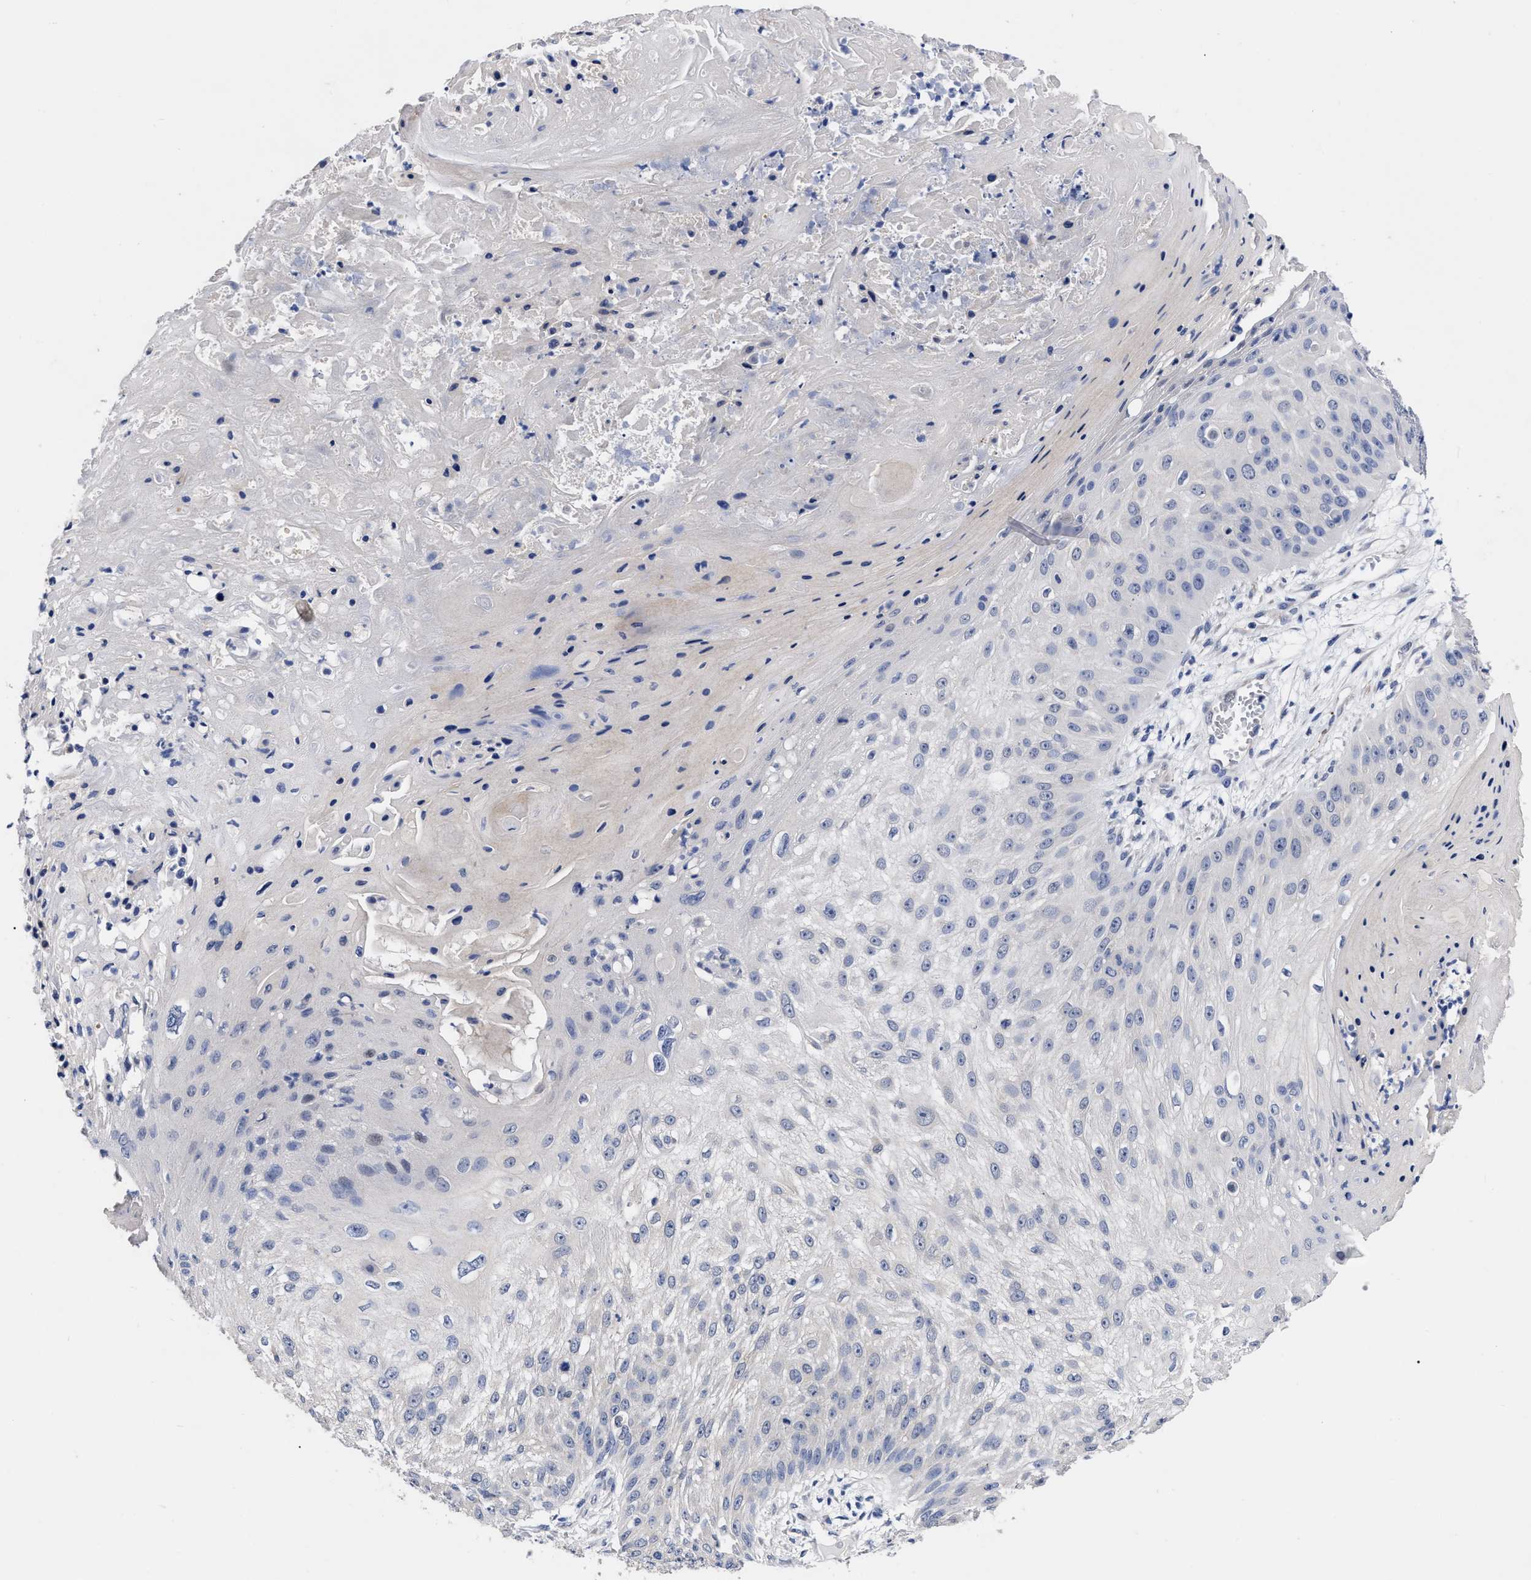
{"staining": {"intensity": "negative", "quantity": "none", "location": "none"}, "tissue": "skin cancer", "cell_type": "Tumor cells", "image_type": "cancer", "snomed": [{"axis": "morphology", "description": "Squamous cell carcinoma, NOS"}, {"axis": "topography", "description": "Skin"}], "caption": "A histopathology image of human skin squamous cell carcinoma is negative for staining in tumor cells.", "gene": "CCN5", "patient": {"sex": "female", "age": 80}}